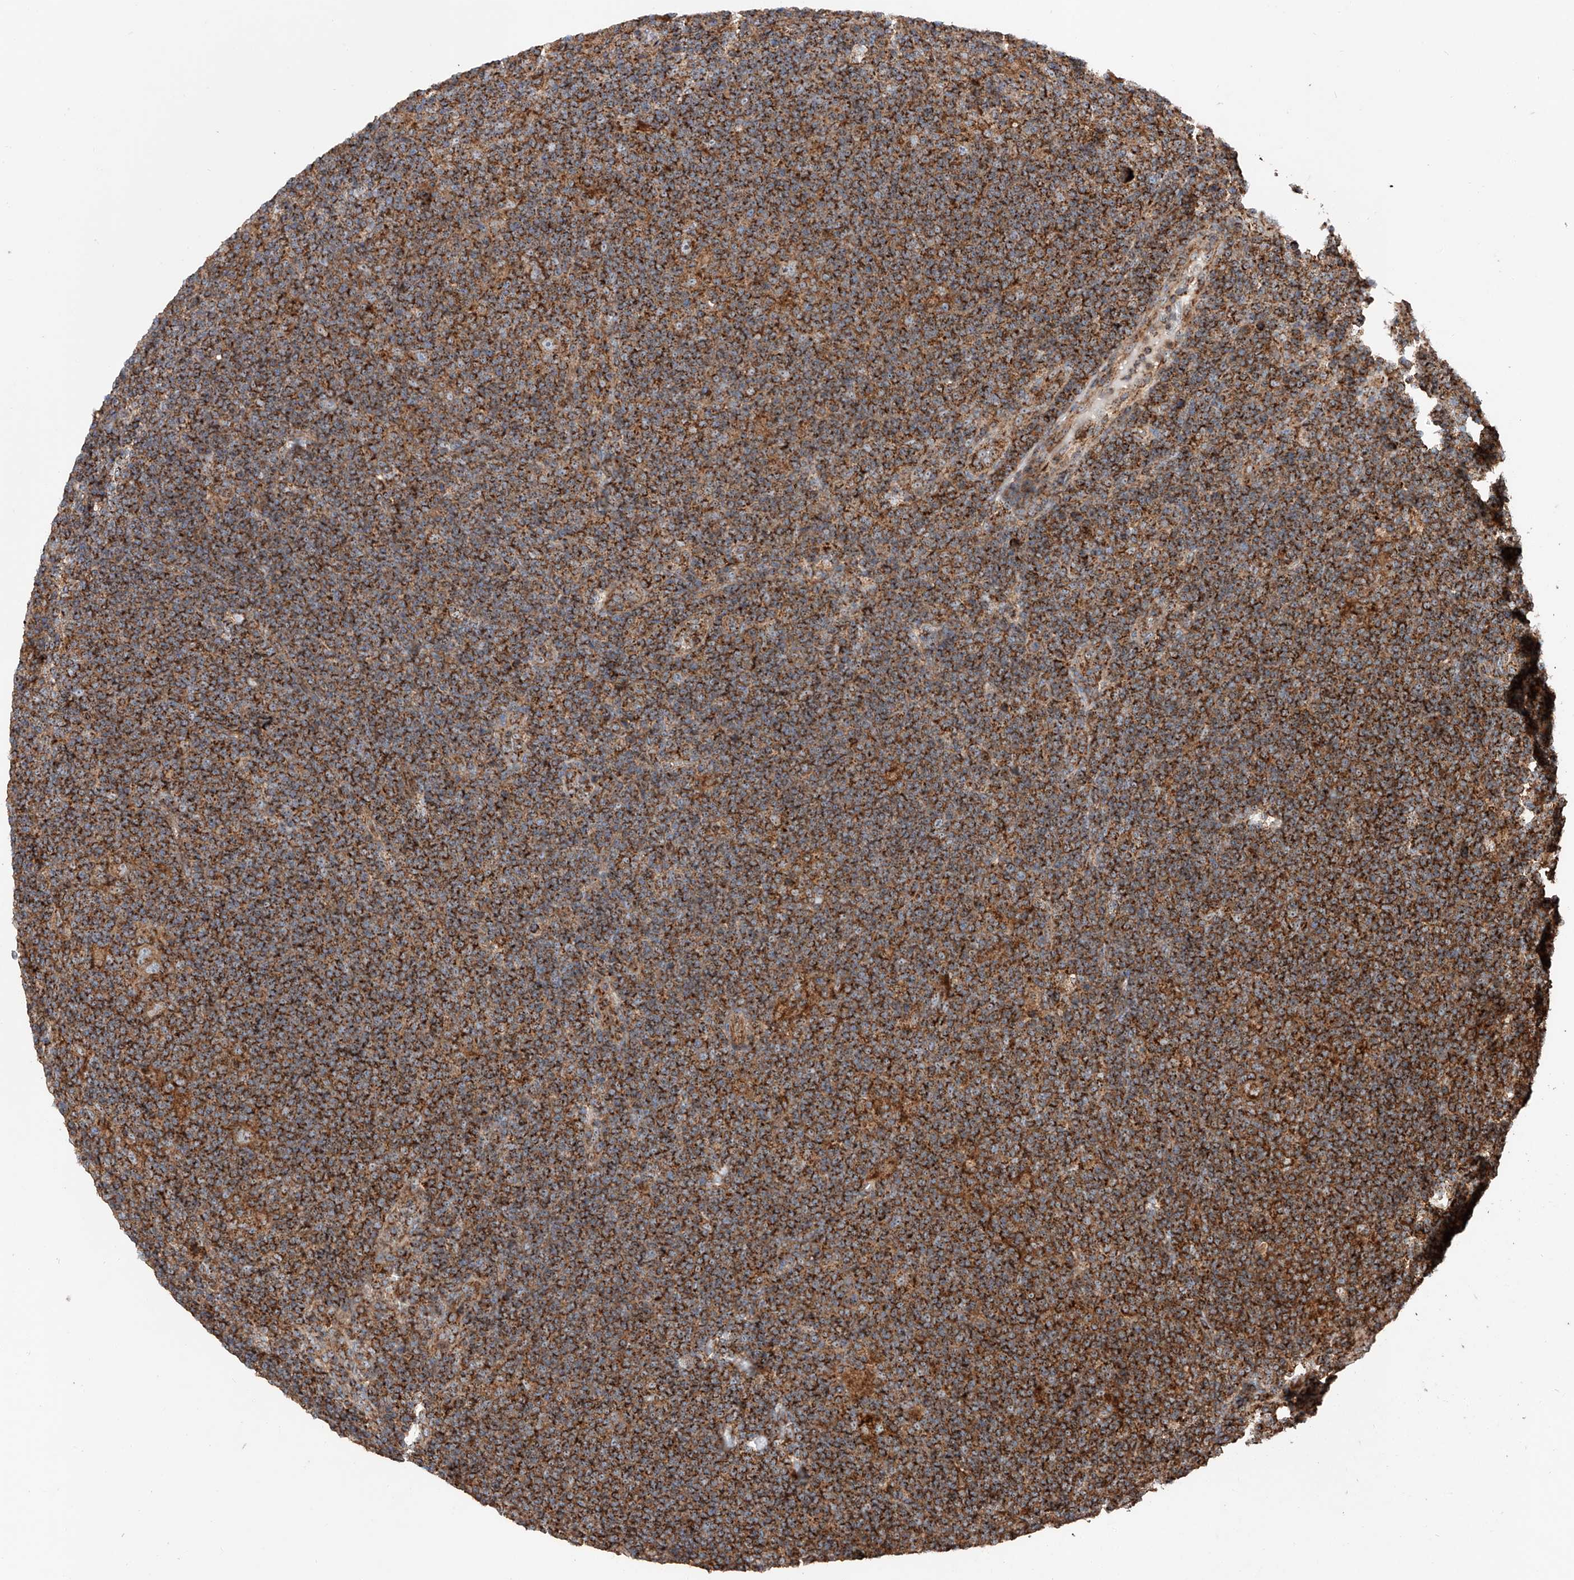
{"staining": {"intensity": "moderate", "quantity": ">75%", "location": "cytoplasmic/membranous"}, "tissue": "lymphoma", "cell_type": "Tumor cells", "image_type": "cancer", "snomed": [{"axis": "morphology", "description": "Hodgkin's disease, NOS"}, {"axis": "topography", "description": "Lymph node"}], "caption": "Hodgkin's disease tissue demonstrates moderate cytoplasmic/membranous staining in approximately >75% of tumor cells, visualized by immunohistochemistry. Immunohistochemistry stains the protein in brown and the nuclei are stained blue.", "gene": "PISD", "patient": {"sex": "female", "age": 57}}